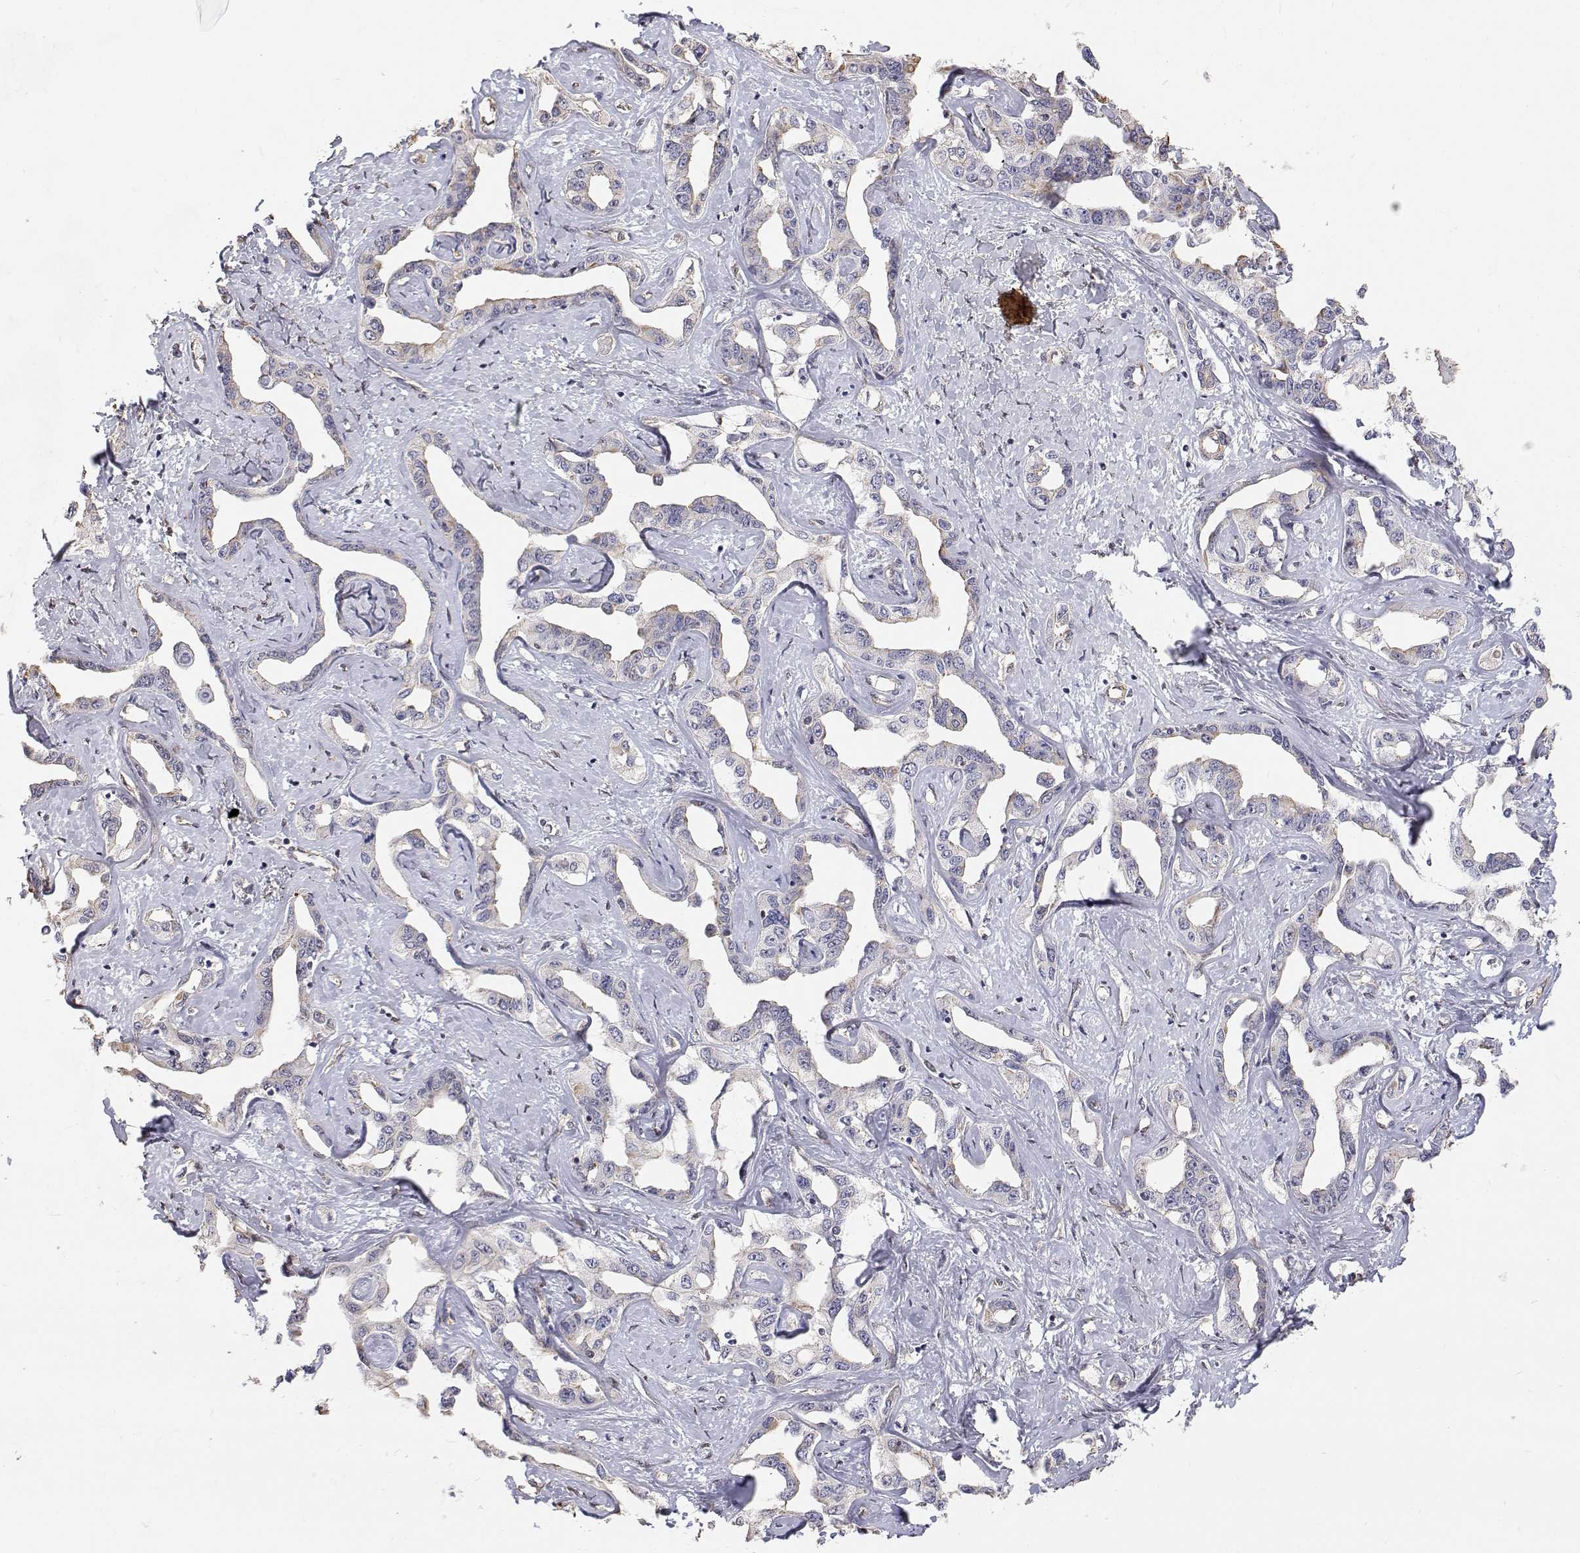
{"staining": {"intensity": "negative", "quantity": "none", "location": "none"}, "tissue": "liver cancer", "cell_type": "Tumor cells", "image_type": "cancer", "snomed": [{"axis": "morphology", "description": "Cholangiocarcinoma"}, {"axis": "topography", "description": "Liver"}], "caption": "Immunohistochemical staining of cholangiocarcinoma (liver) shows no significant staining in tumor cells. Brightfield microscopy of IHC stained with DAB (3,3'-diaminobenzidine) (brown) and hematoxylin (blue), captured at high magnification.", "gene": "GSDMA", "patient": {"sex": "male", "age": 59}}